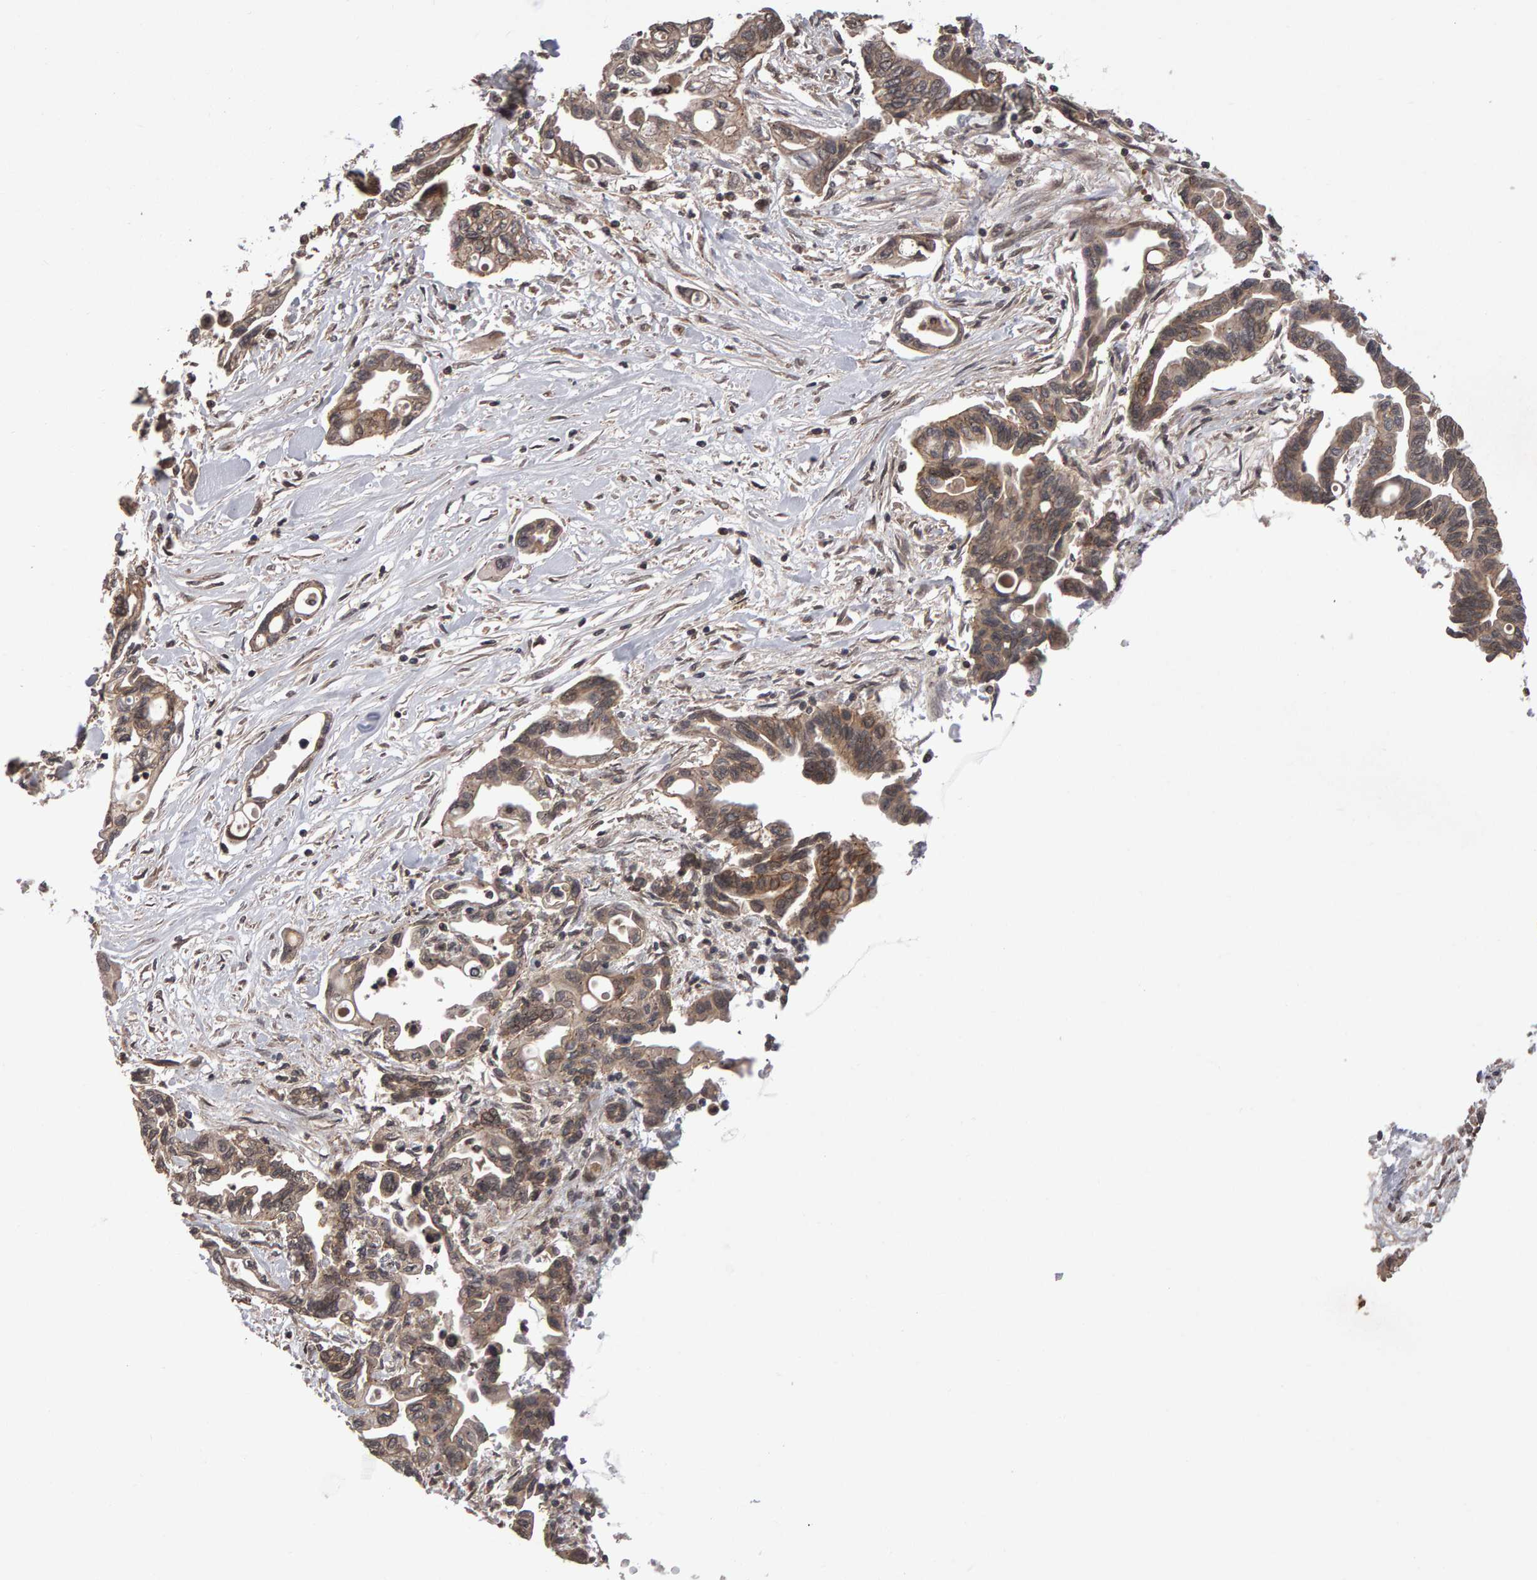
{"staining": {"intensity": "moderate", "quantity": ">75%", "location": "cytoplasmic/membranous"}, "tissue": "pancreatic cancer", "cell_type": "Tumor cells", "image_type": "cancer", "snomed": [{"axis": "morphology", "description": "Adenocarcinoma, NOS"}, {"axis": "topography", "description": "Pancreas"}], "caption": "A medium amount of moderate cytoplasmic/membranous positivity is seen in approximately >75% of tumor cells in pancreatic adenocarcinoma tissue. Nuclei are stained in blue.", "gene": "SCRIB", "patient": {"sex": "female", "age": 57}}